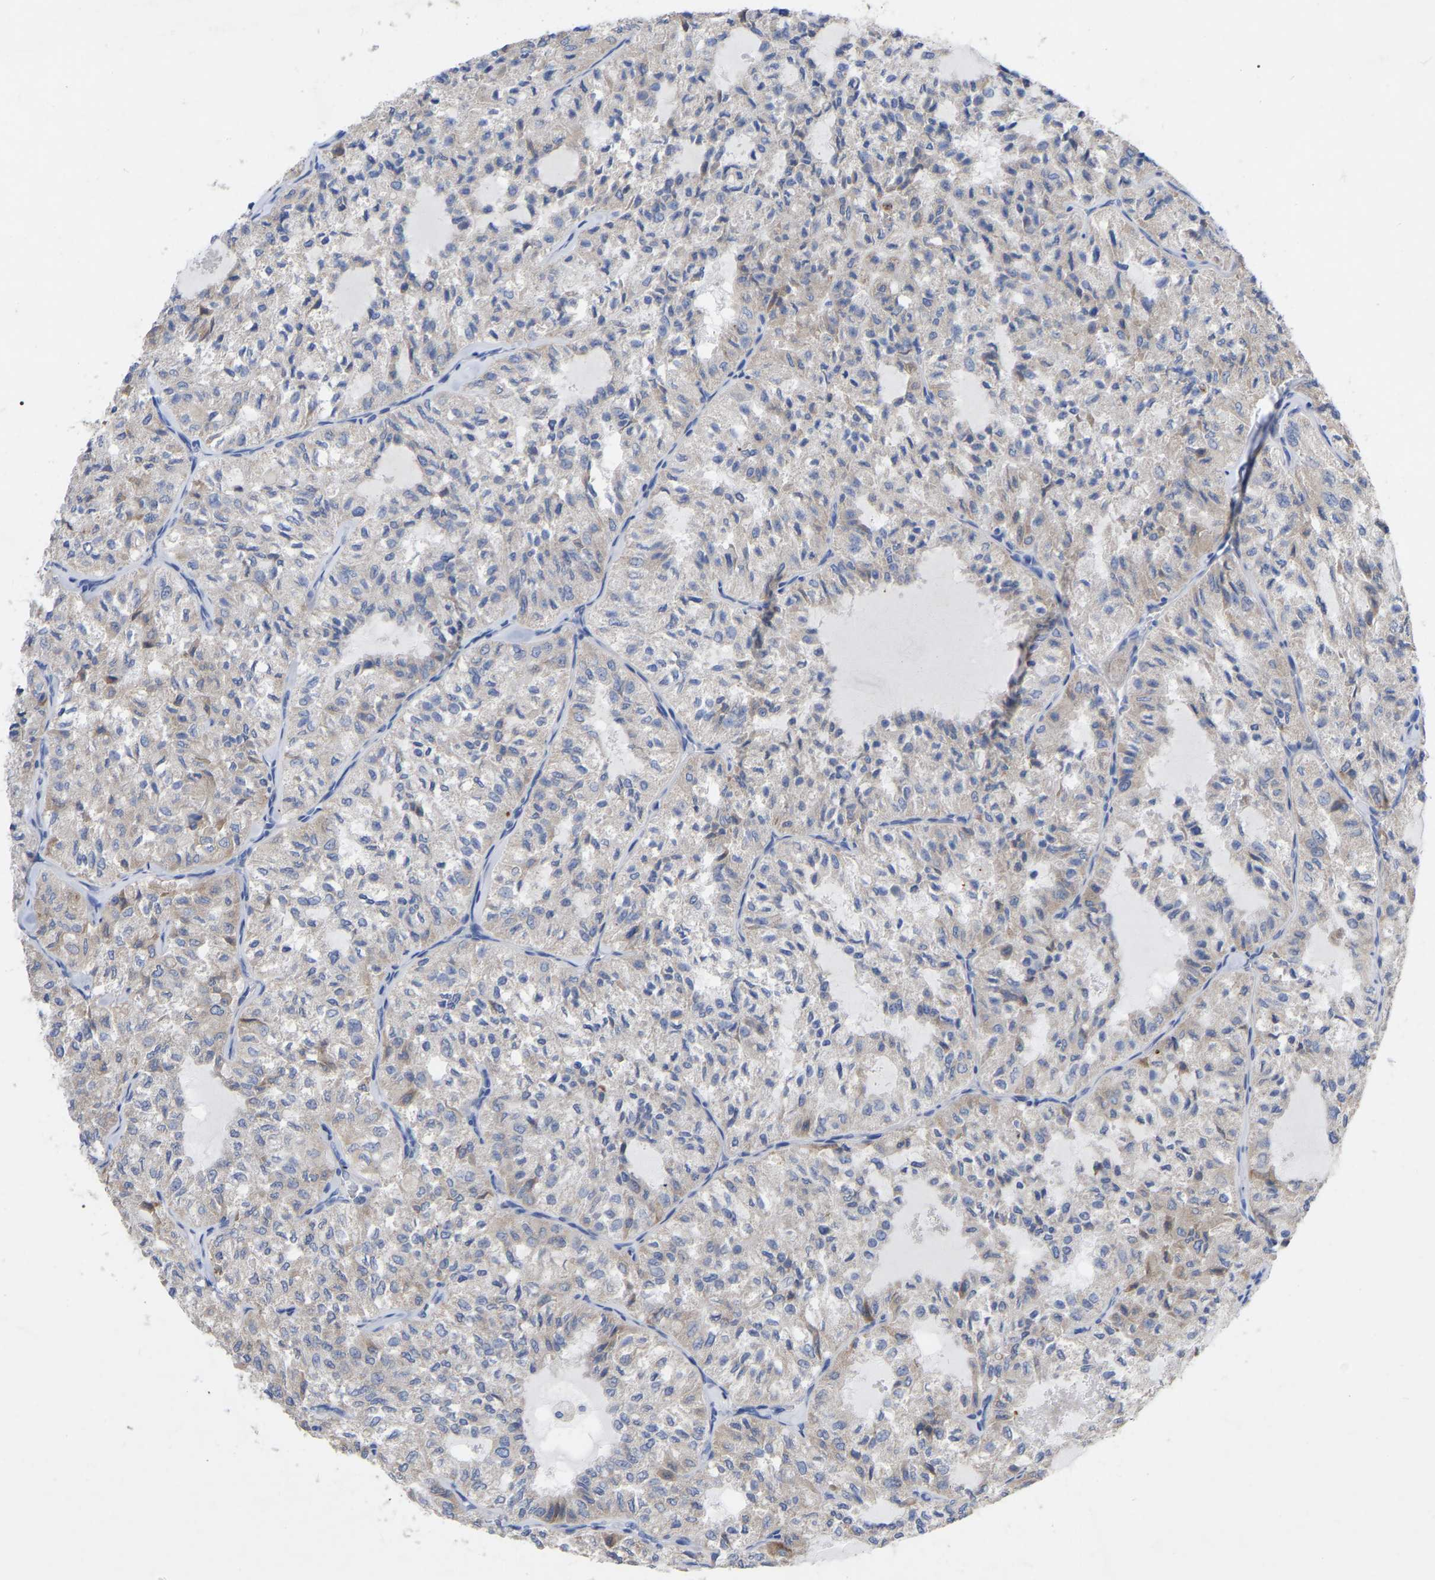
{"staining": {"intensity": "weak", "quantity": "<25%", "location": "cytoplasmic/membranous"}, "tissue": "thyroid cancer", "cell_type": "Tumor cells", "image_type": "cancer", "snomed": [{"axis": "morphology", "description": "Follicular adenoma carcinoma, NOS"}, {"axis": "topography", "description": "Thyroid gland"}], "caption": "Immunohistochemistry (IHC) image of neoplastic tissue: human thyroid follicular adenoma carcinoma stained with DAB (3,3'-diaminobenzidine) shows no significant protein expression in tumor cells.", "gene": "STRIP2", "patient": {"sex": "male", "age": 75}}